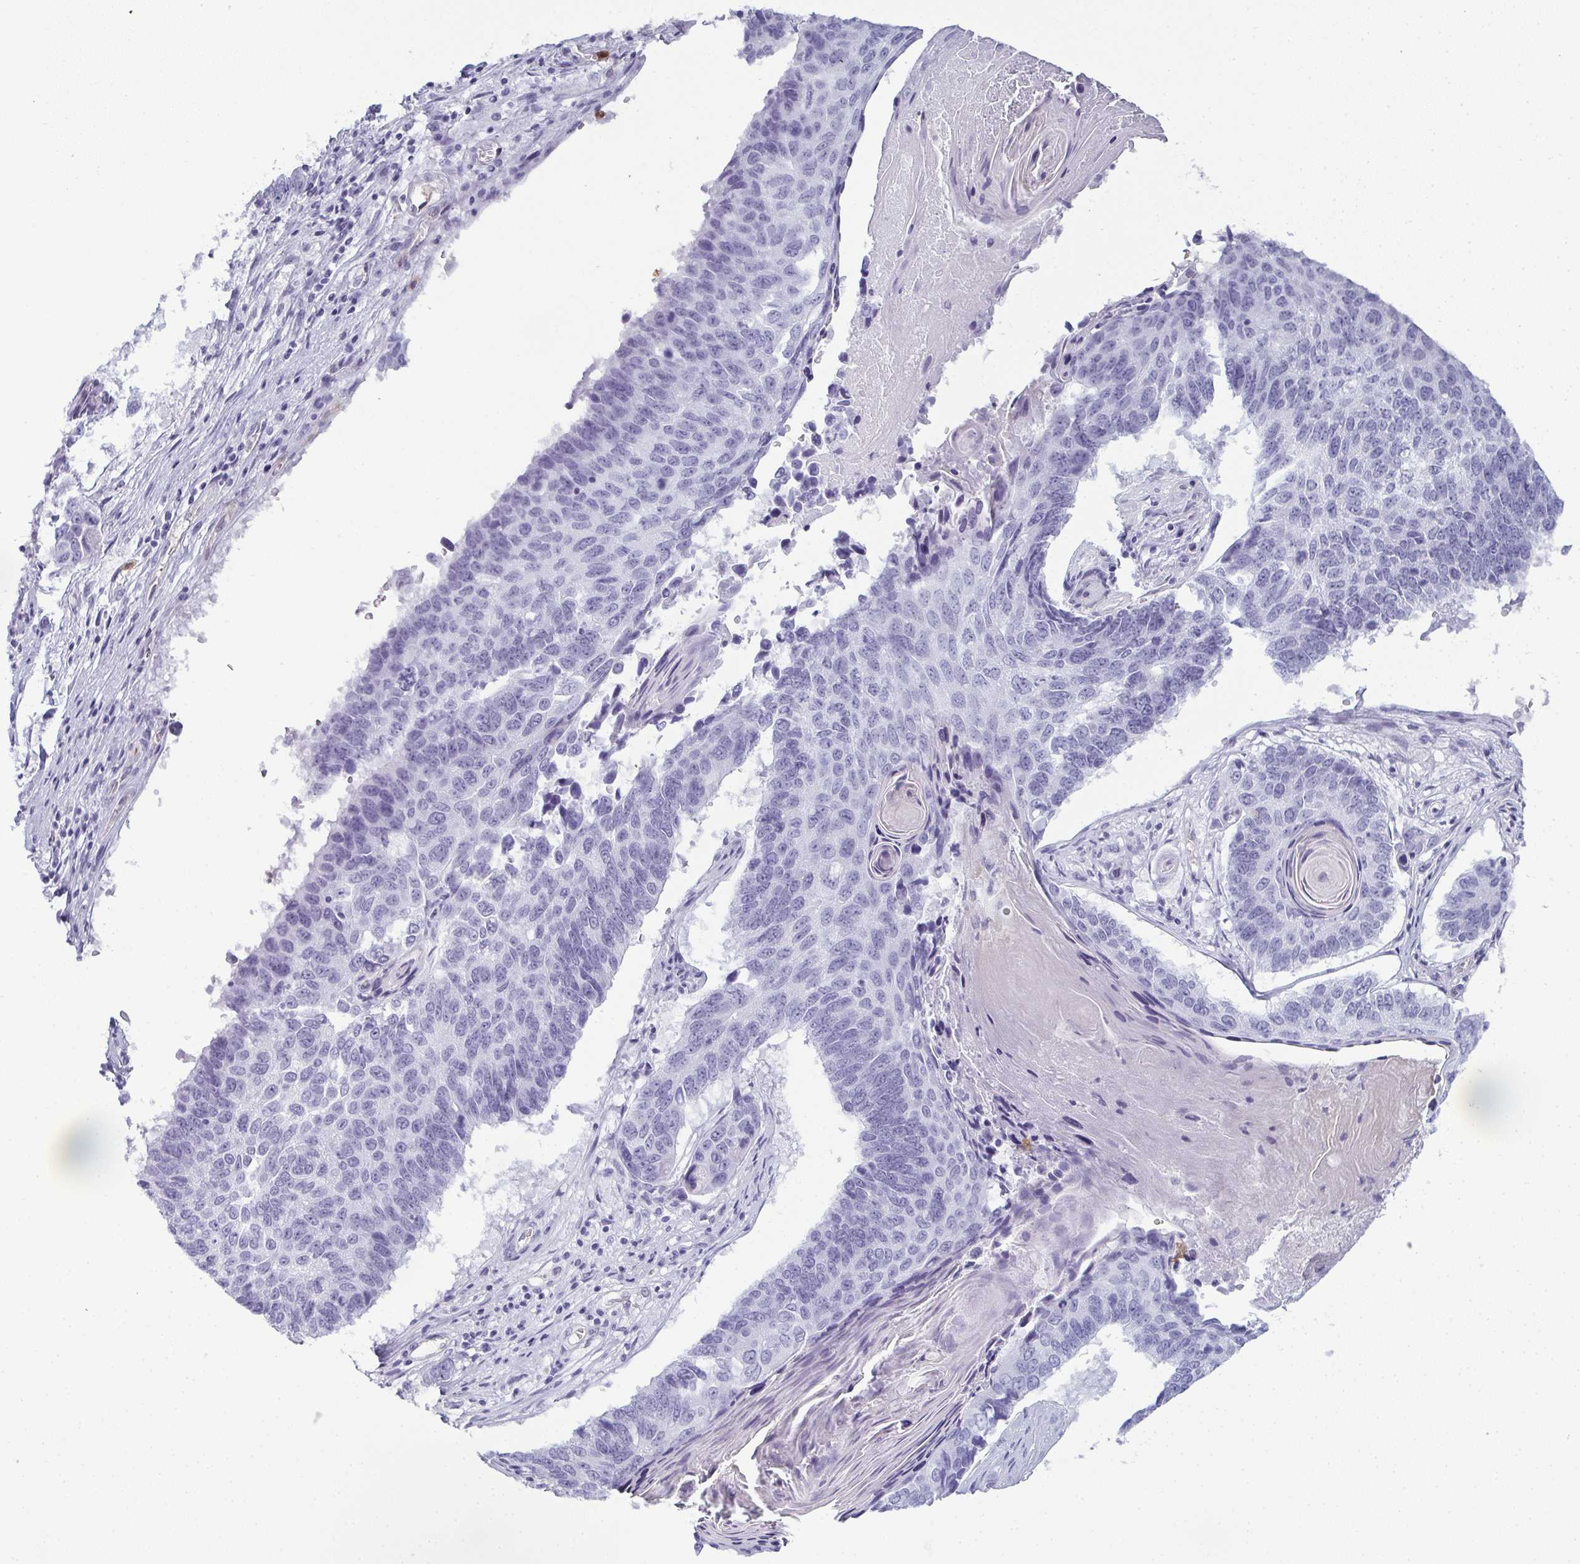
{"staining": {"intensity": "negative", "quantity": "none", "location": "none"}, "tissue": "lung cancer", "cell_type": "Tumor cells", "image_type": "cancer", "snomed": [{"axis": "morphology", "description": "Squamous cell carcinoma, NOS"}, {"axis": "topography", "description": "Lung"}], "caption": "A micrograph of human lung squamous cell carcinoma is negative for staining in tumor cells.", "gene": "CDA", "patient": {"sex": "male", "age": 73}}